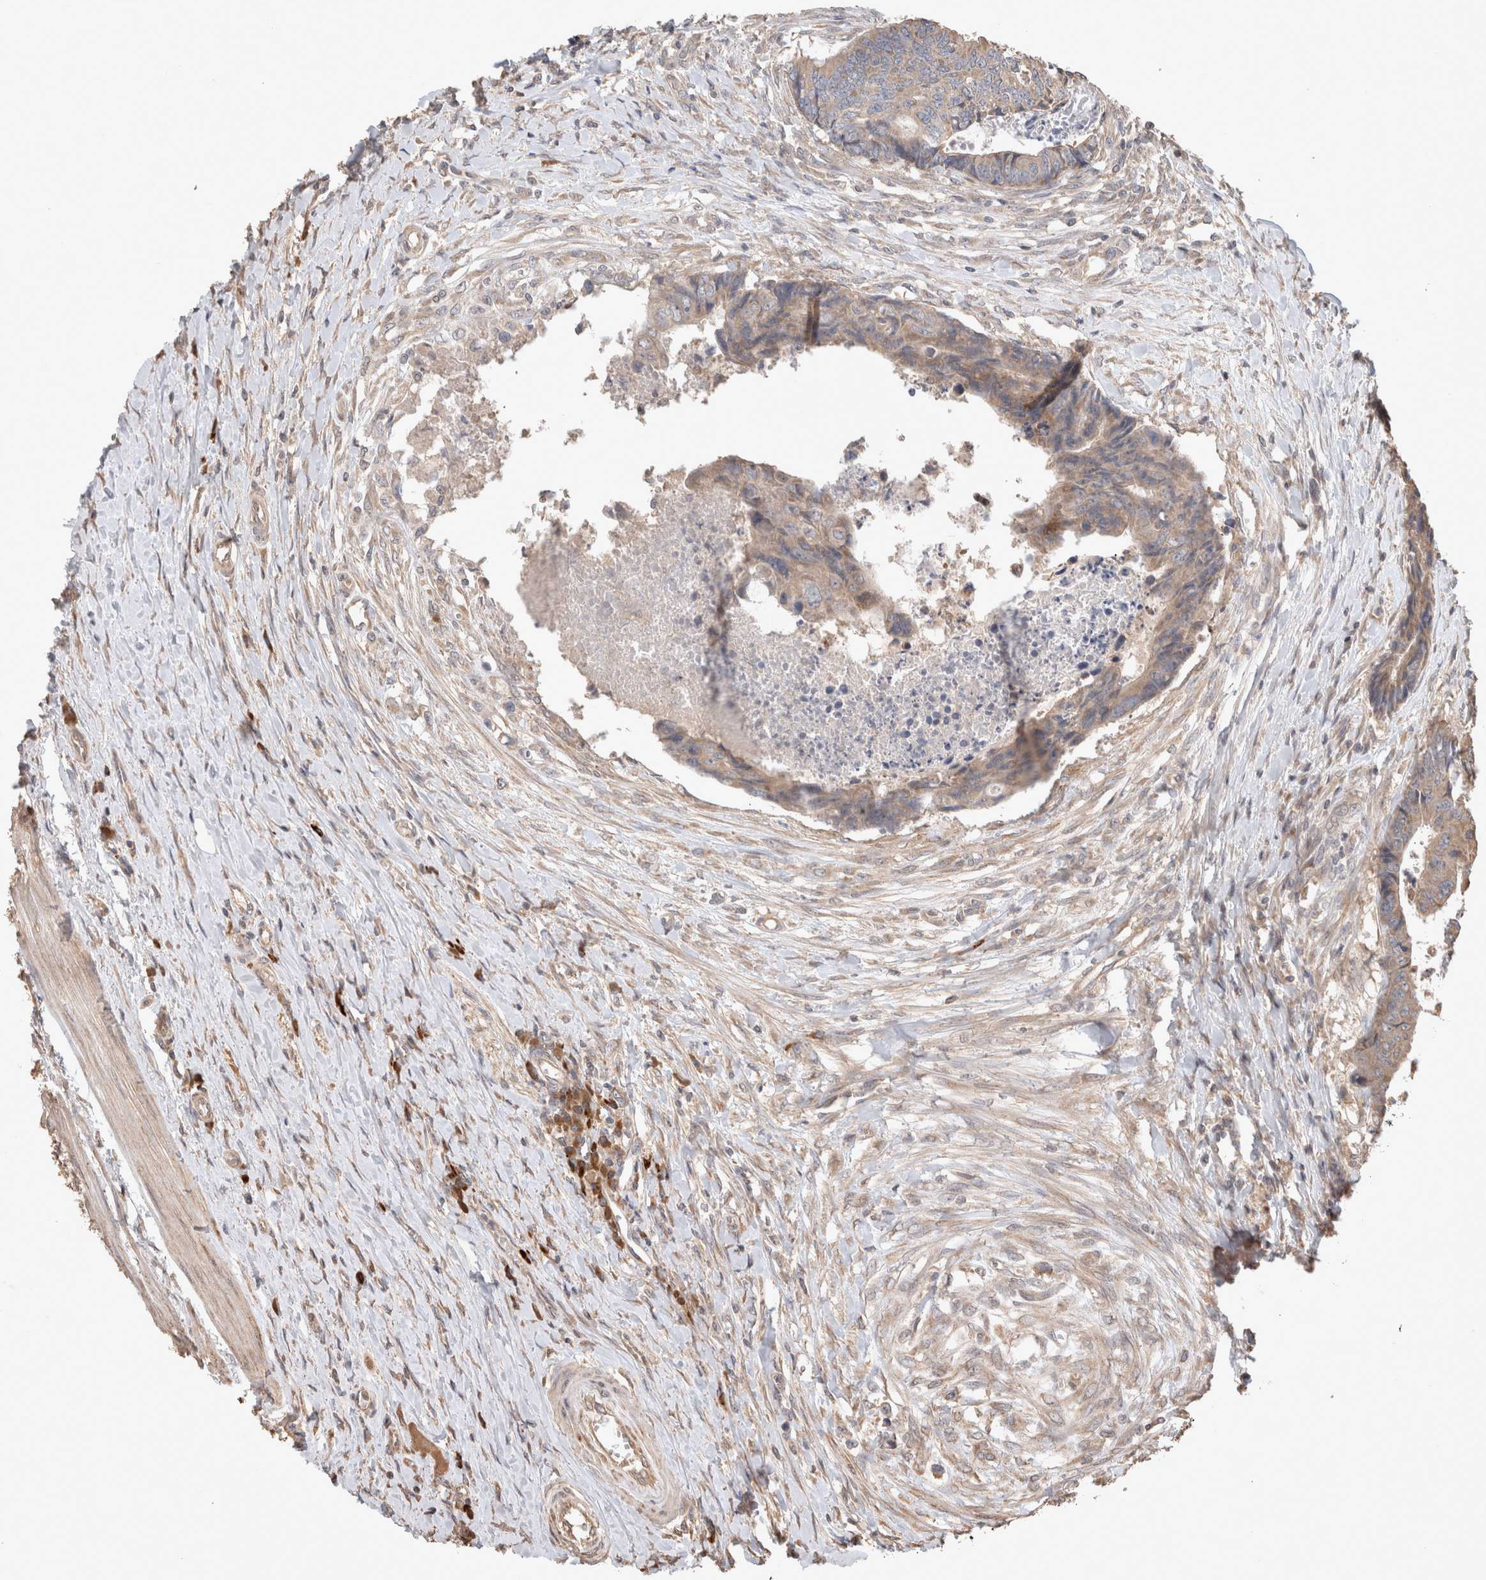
{"staining": {"intensity": "weak", "quantity": ">75%", "location": "cytoplasmic/membranous"}, "tissue": "colorectal cancer", "cell_type": "Tumor cells", "image_type": "cancer", "snomed": [{"axis": "morphology", "description": "Adenocarcinoma, NOS"}, {"axis": "topography", "description": "Rectum"}], "caption": "Human colorectal cancer stained with a protein marker reveals weak staining in tumor cells.", "gene": "HROB", "patient": {"sex": "male", "age": 84}}